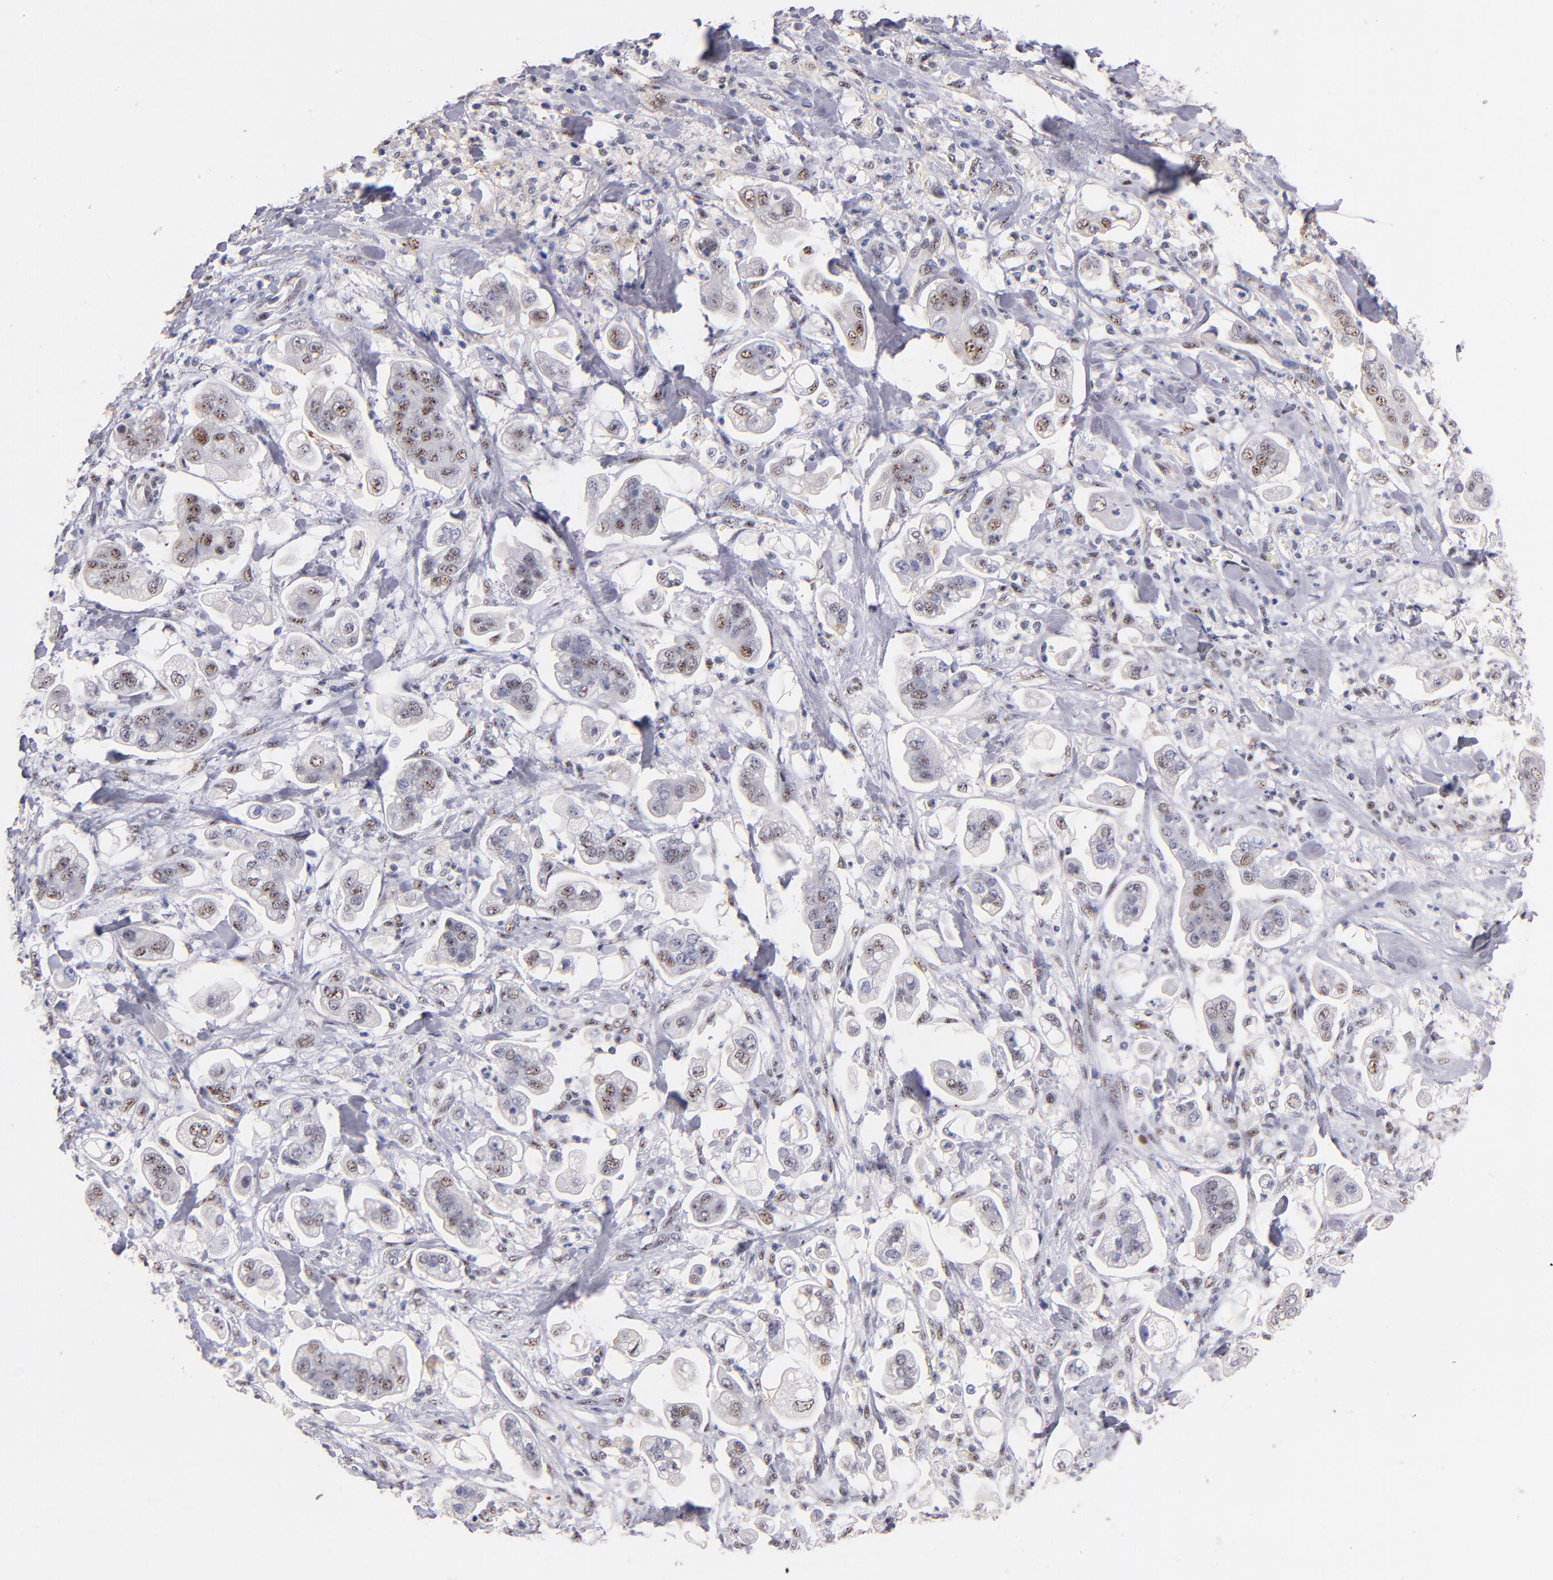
{"staining": {"intensity": "weak", "quantity": "25%-75%", "location": "nuclear"}, "tissue": "stomach cancer", "cell_type": "Tumor cells", "image_type": "cancer", "snomed": [{"axis": "morphology", "description": "Adenocarcinoma, NOS"}, {"axis": "topography", "description": "Stomach"}], "caption": "Immunohistochemistry (DAB (3,3'-diaminobenzidine)) staining of adenocarcinoma (stomach) demonstrates weak nuclear protein expression in approximately 25%-75% of tumor cells.", "gene": "RAF1", "patient": {"sex": "male", "age": 62}}